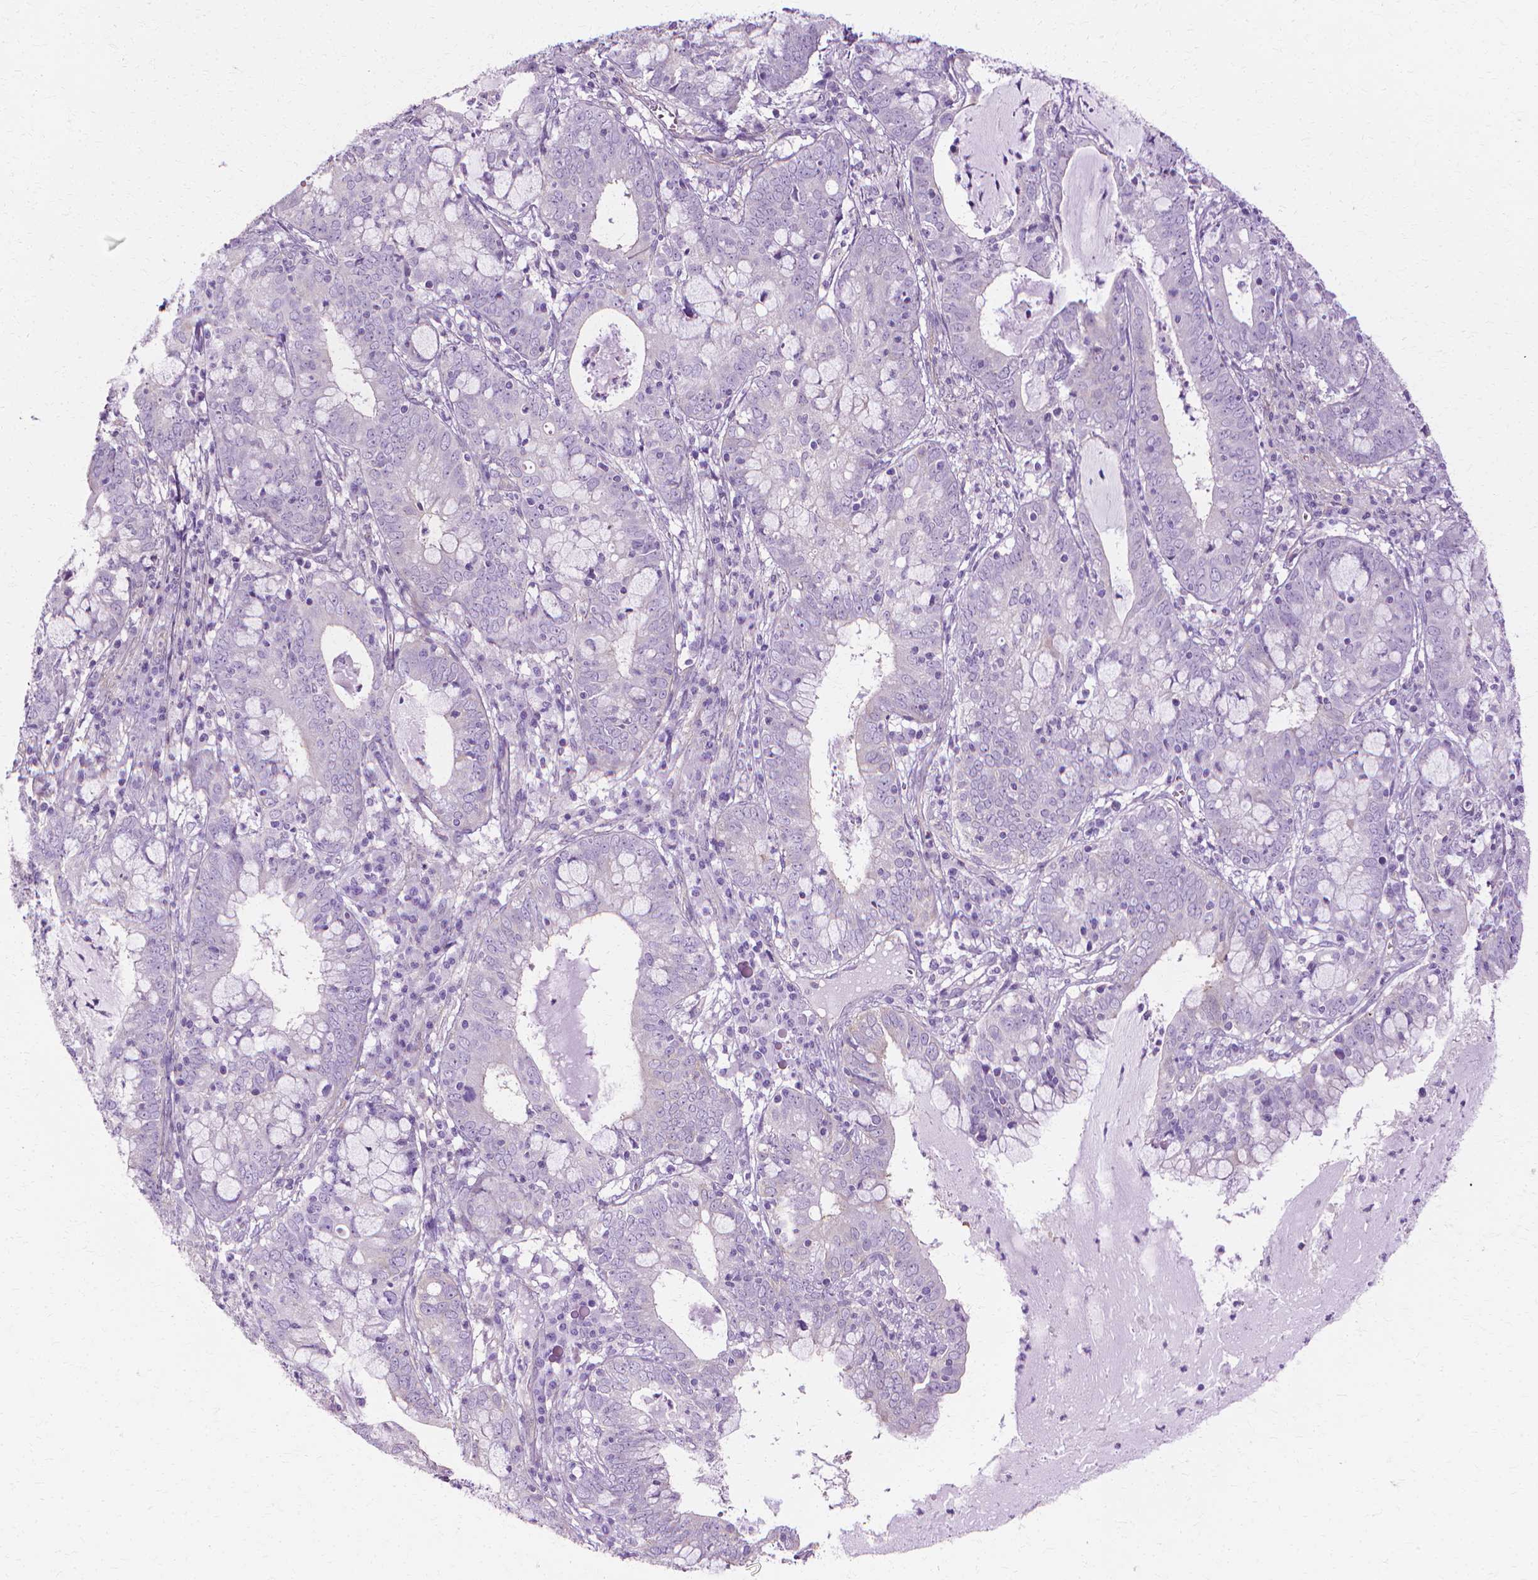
{"staining": {"intensity": "negative", "quantity": "none", "location": "none"}, "tissue": "cervical cancer", "cell_type": "Tumor cells", "image_type": "cancer", "snomed": [{"axis": "morphology", "description": "Adenocarcinoma, NOS"}, {"axis": "topography", "description": "Cervix"}], "caption": "A histopathology image of human cervical cancer is negative for staining in tumor cells.", "gene": "CFAP157", "patient": {"sex": "female", "age": 40}}